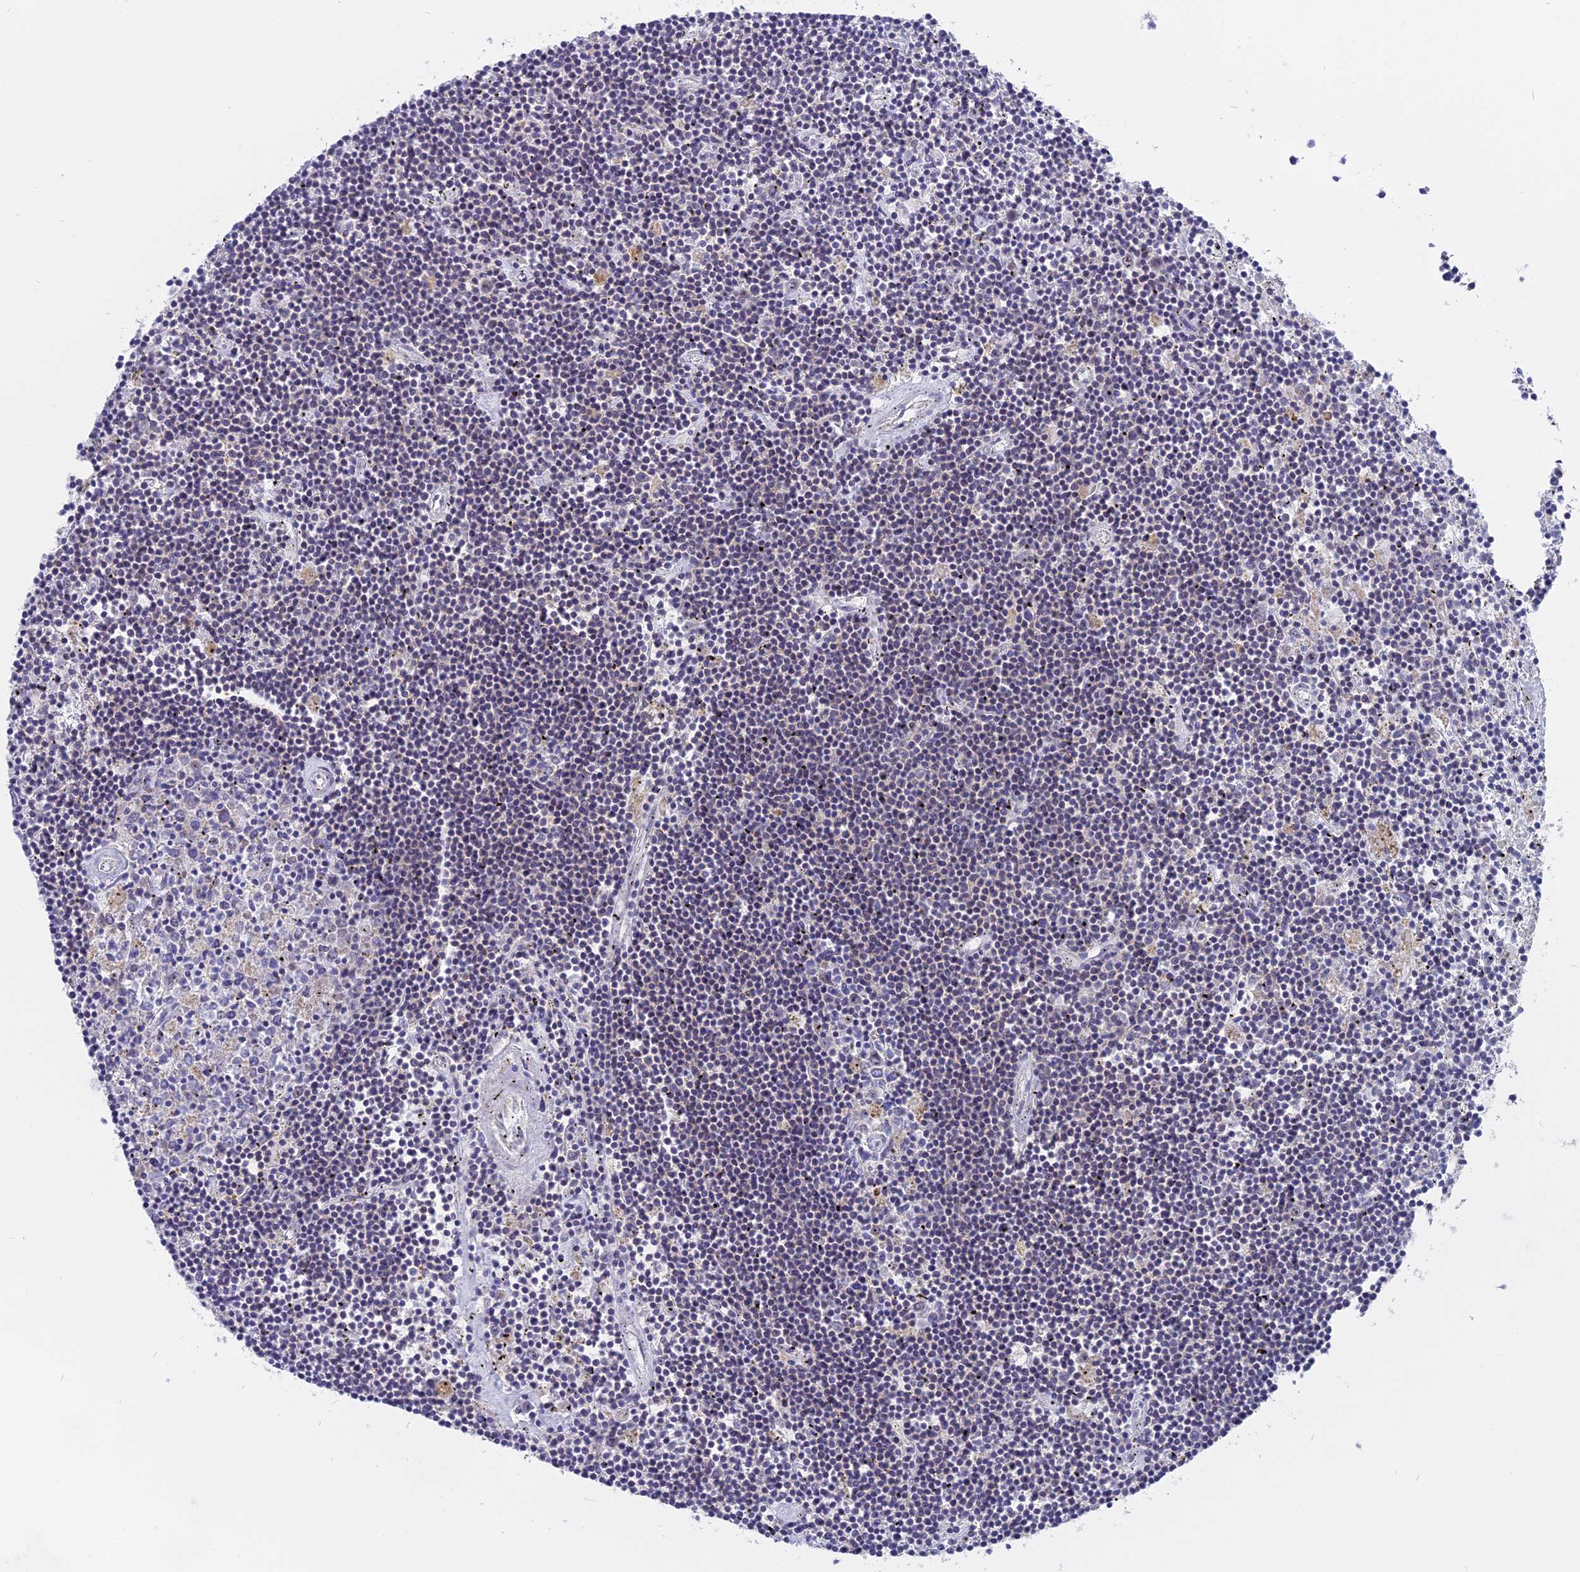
{"staining": {"intensity": "negative", "quantity": "none", "location": "none"}, "tissue": "lymphoma", "cell_type": "Tumor cells", "image_type": "cancer", "snomed": [{"axis": "morphology", "description": "Malignant lymphoma, non-Hodgkin's type, Low grade"}, {"axis": "topography", "description": "Spleen"}], "caption": "Immunohistochemistry (IHC) histopathology image of low-grade malignant lymphoma, non-Hodgkin's type stained for a protein (brown), which exhibits no expression in tumor cells.", "gene": "DTWD1", "patient": {"sex": "male", "age": 76}}